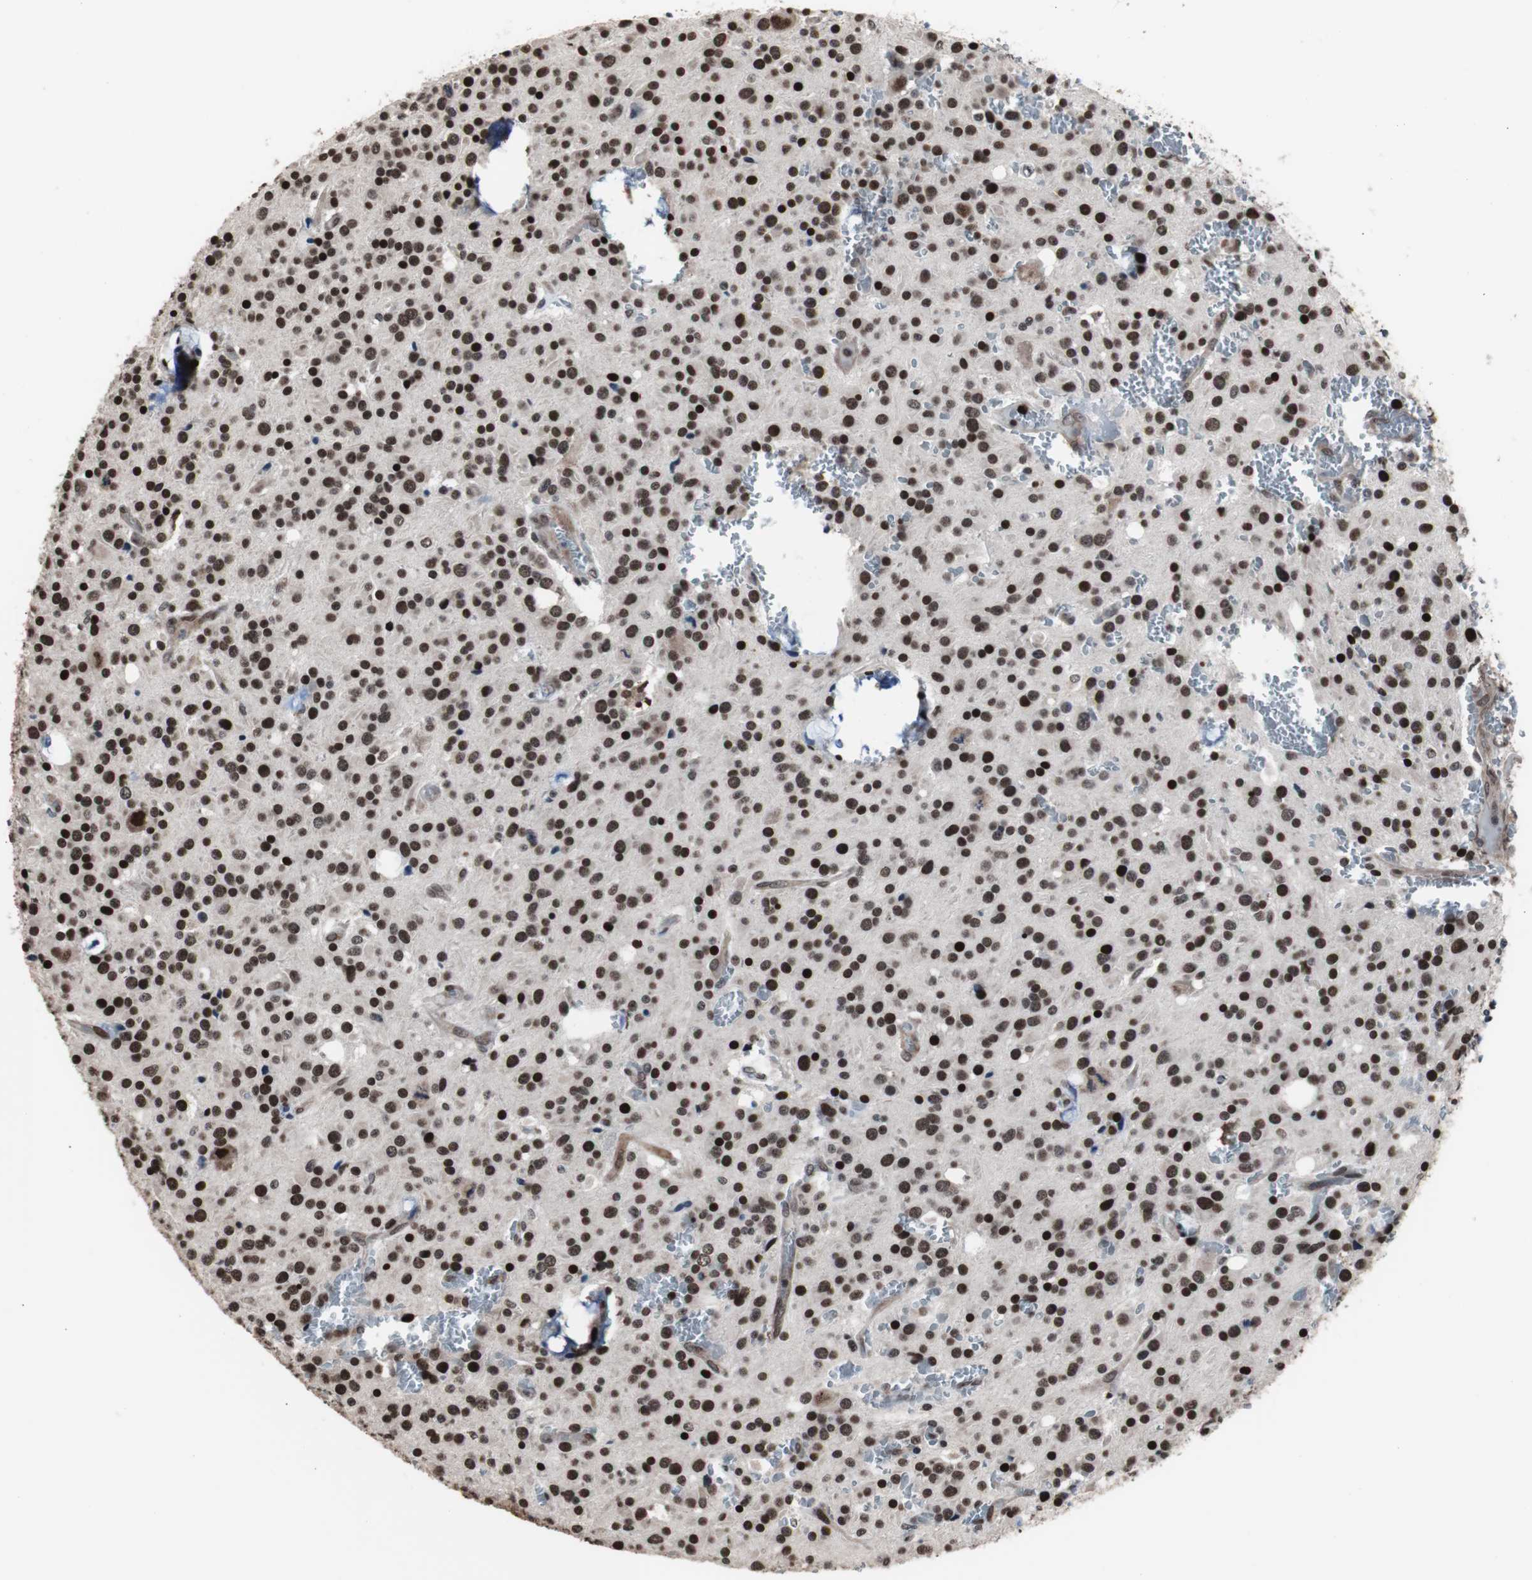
{"staining": {"intensity": "strong", "quantity": ">75%", "location": "nuclear"}, "tissue": "glioma", "cell_type": "Tumor cells", "image_type": "cancer", "snomed": [{"axis": "morphology", "description": "Glioma, malignant, Low grade"}, {"axis": "topography", "description": "Brain"}], "caption": "A photomicrograph of malignant low-grade glioma stained for a protein exhibits strong nuclear brown staining in tumor cells. Immunohistochemistry stains the protein in brown and the nuclei are stained blue.", "gene": "POGZ", "patient": {"sex": "male", "age": 58}}